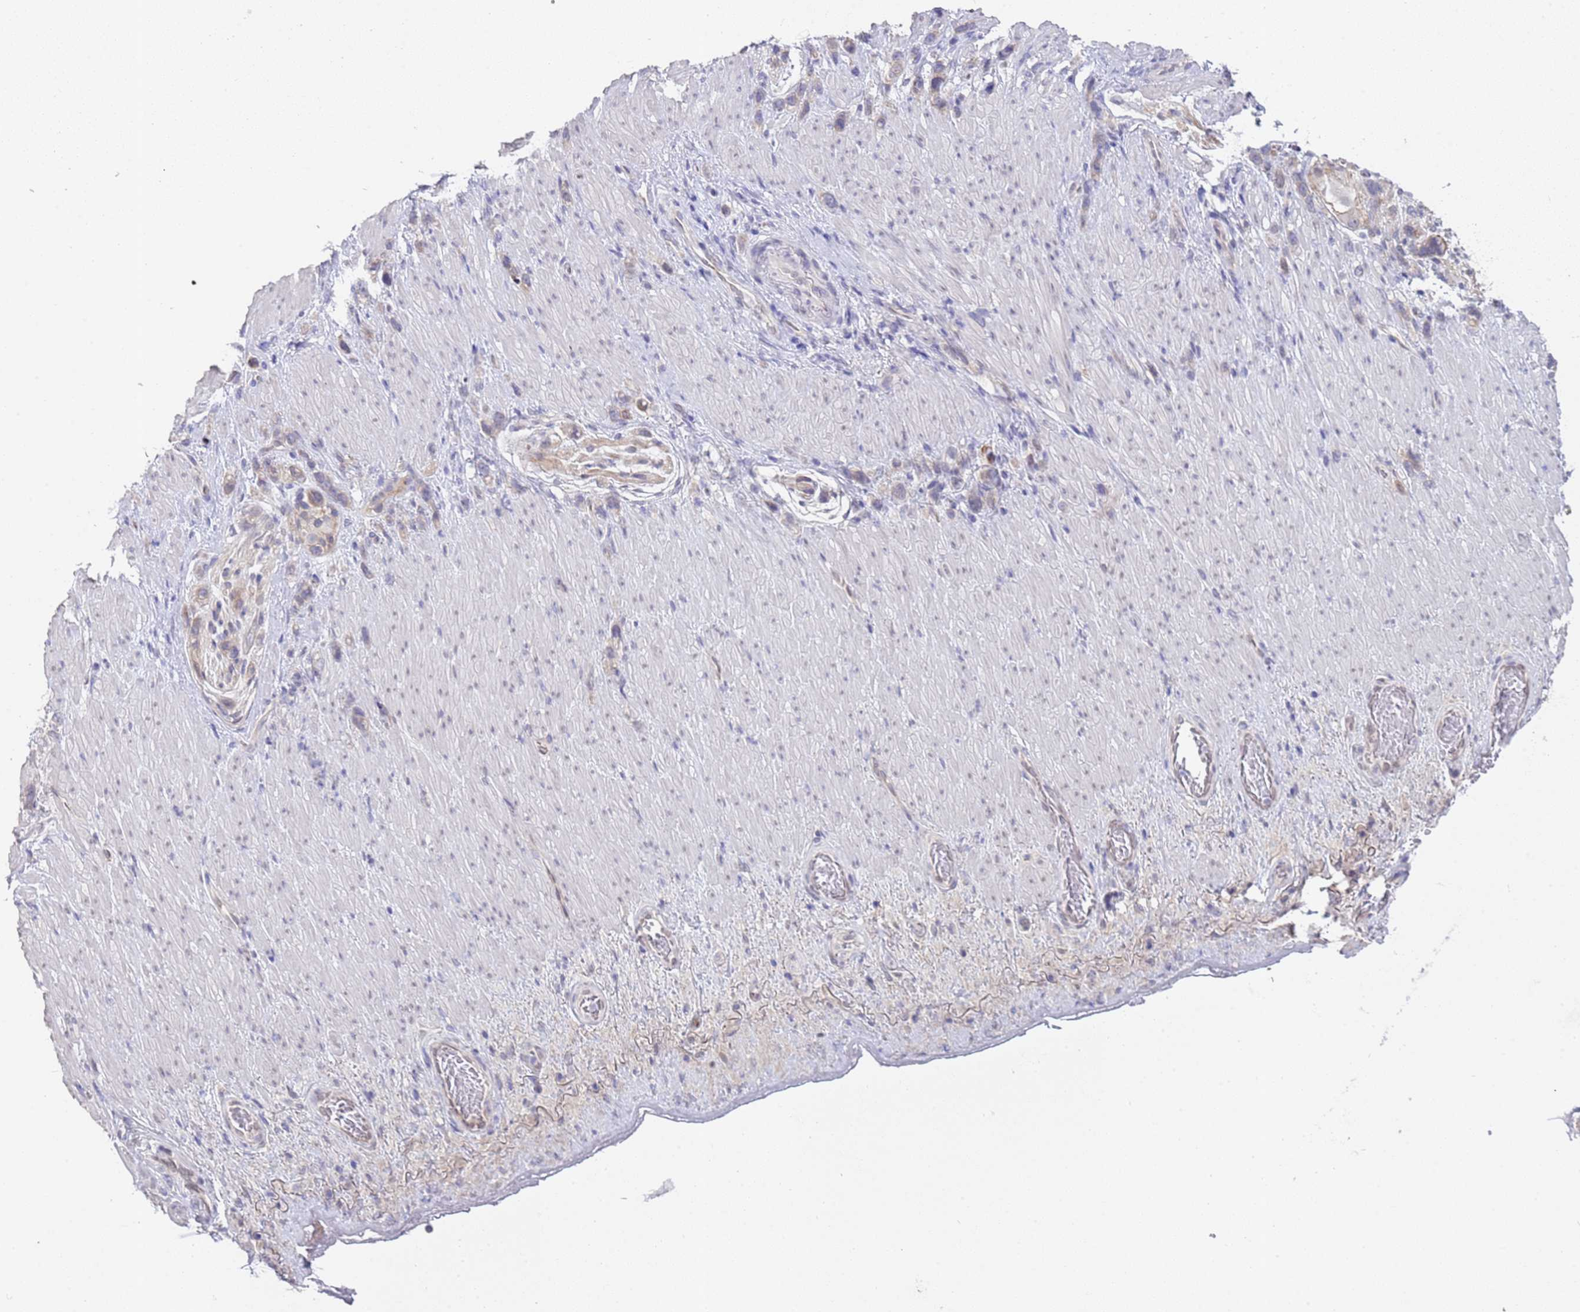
{"staining": {"intensity": "weak", "quantity": "<25%", "location": "cytoplasmic/membranous"}, "tissue": "stomach cancer", "cell_type": "Tumor cells", "image_type": "cancer", "snomed": [{"axis": "morphology", "description": "Adenocarcinoma, NOS"}, {"axis": "topography", "description": "Stomach"}], "caption": "Tumor cells are negative for brown protein staining in stomach adenocarcinoma. (Immunohistochemistry (ihc), brightfield microscopy, high magnification).", "gene": "TRMT10A", "patient": {"sex": "female", "age": 65}}